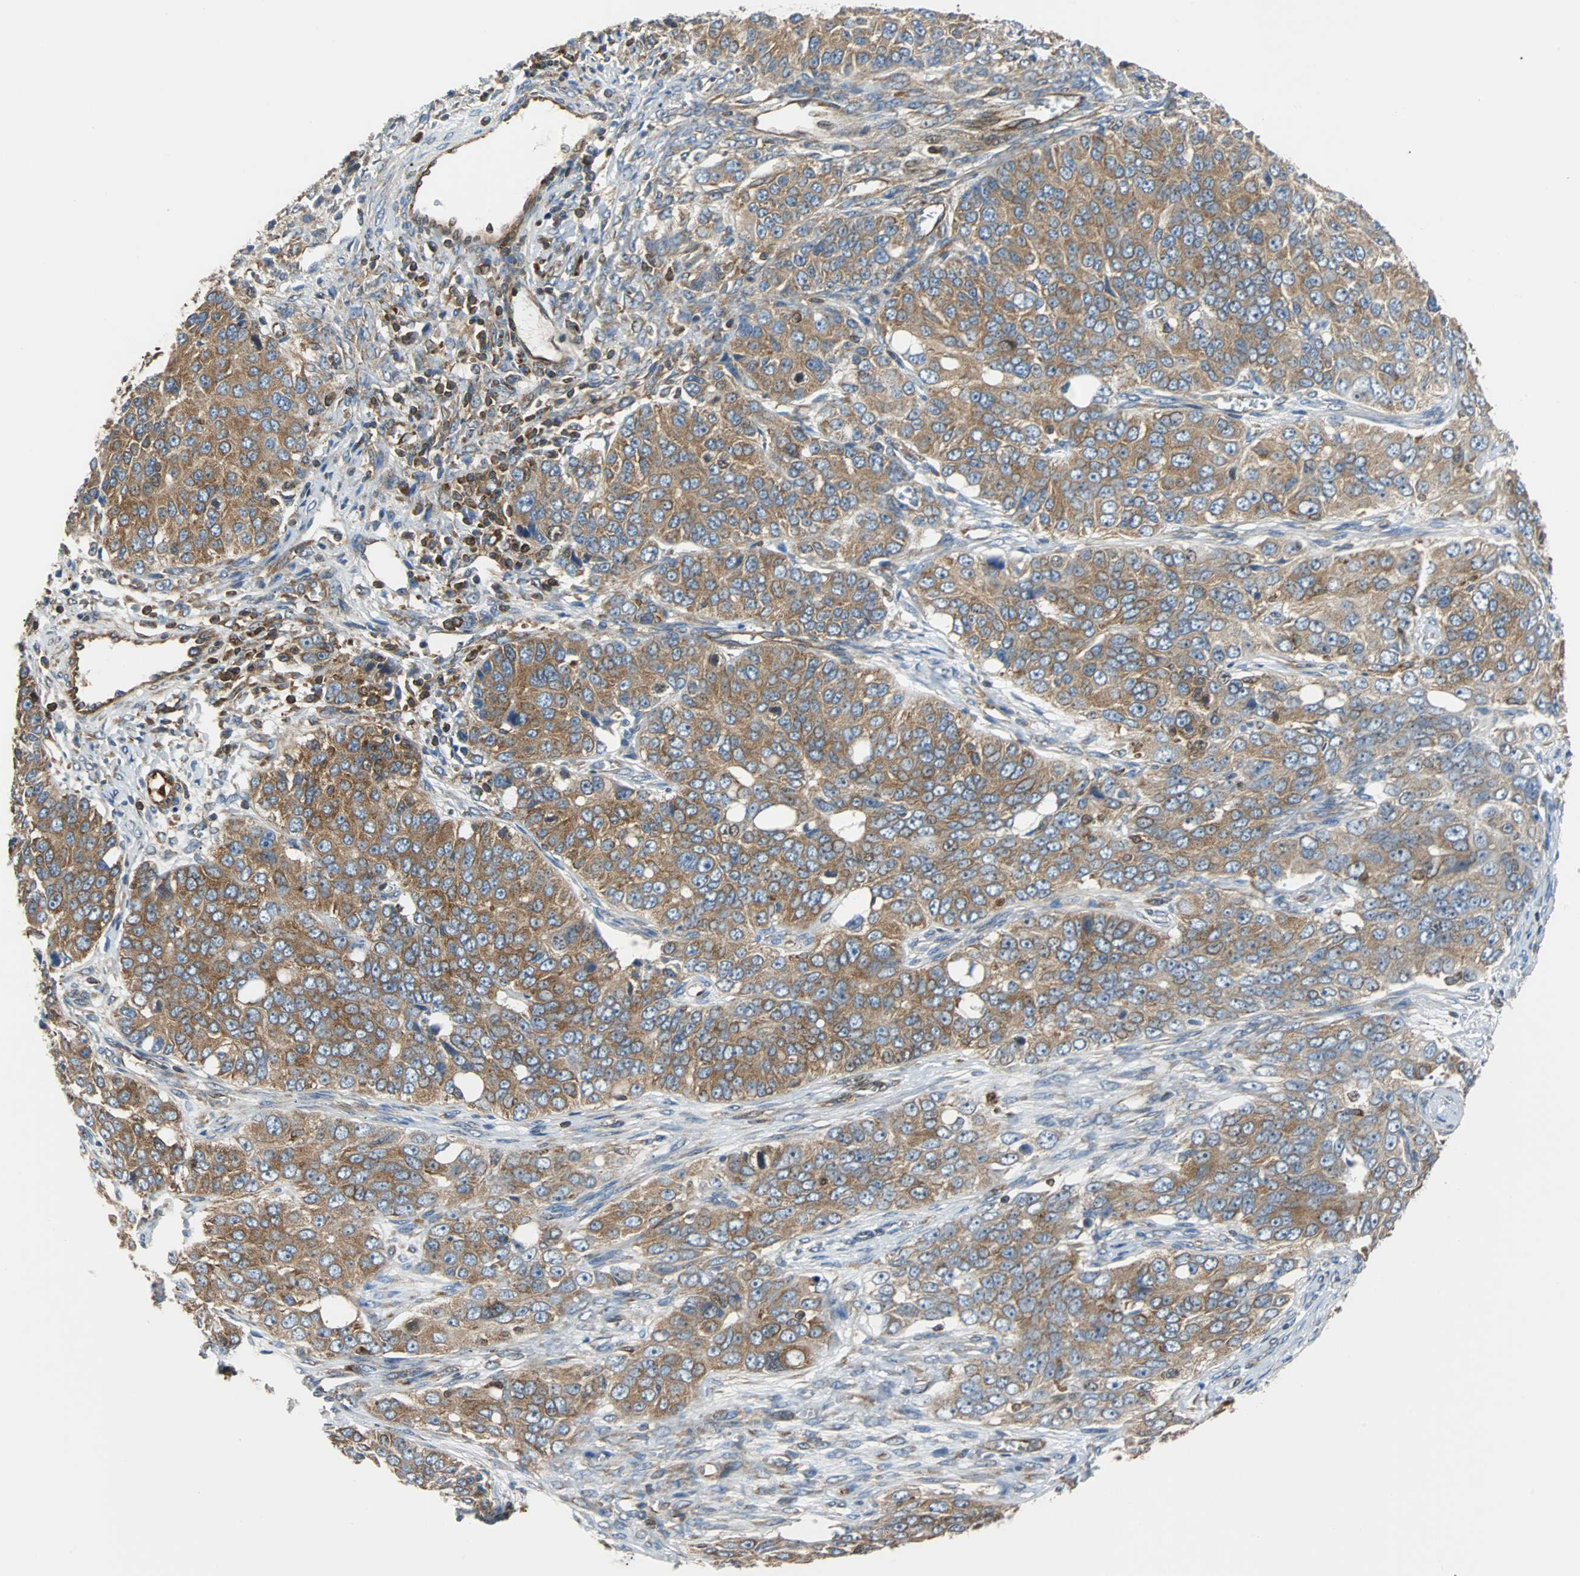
{"staining": {"intensity": "strong", "quantity": ">75%", "location": "cytoplasmic/membranous"}, "tissue": "ovarian cancer", "cell_type": "Tumor cells", "image_type": "cancer", "snomed": [{"axis": "morphology", "description": "Carcinoma, endometroid"}, {"axis": "topography", "description": "Ovary"}], "caption": "Immunohistochemistry (IHC) (DAB (3,3'-diaminobenzidine)) staining of ovarian cancer shows strong cytoplasmic/membranous protein staining in approximately >75% of tumor cells.", "gene": "RELA", "patient": {"sex": "female", "age": 51}}